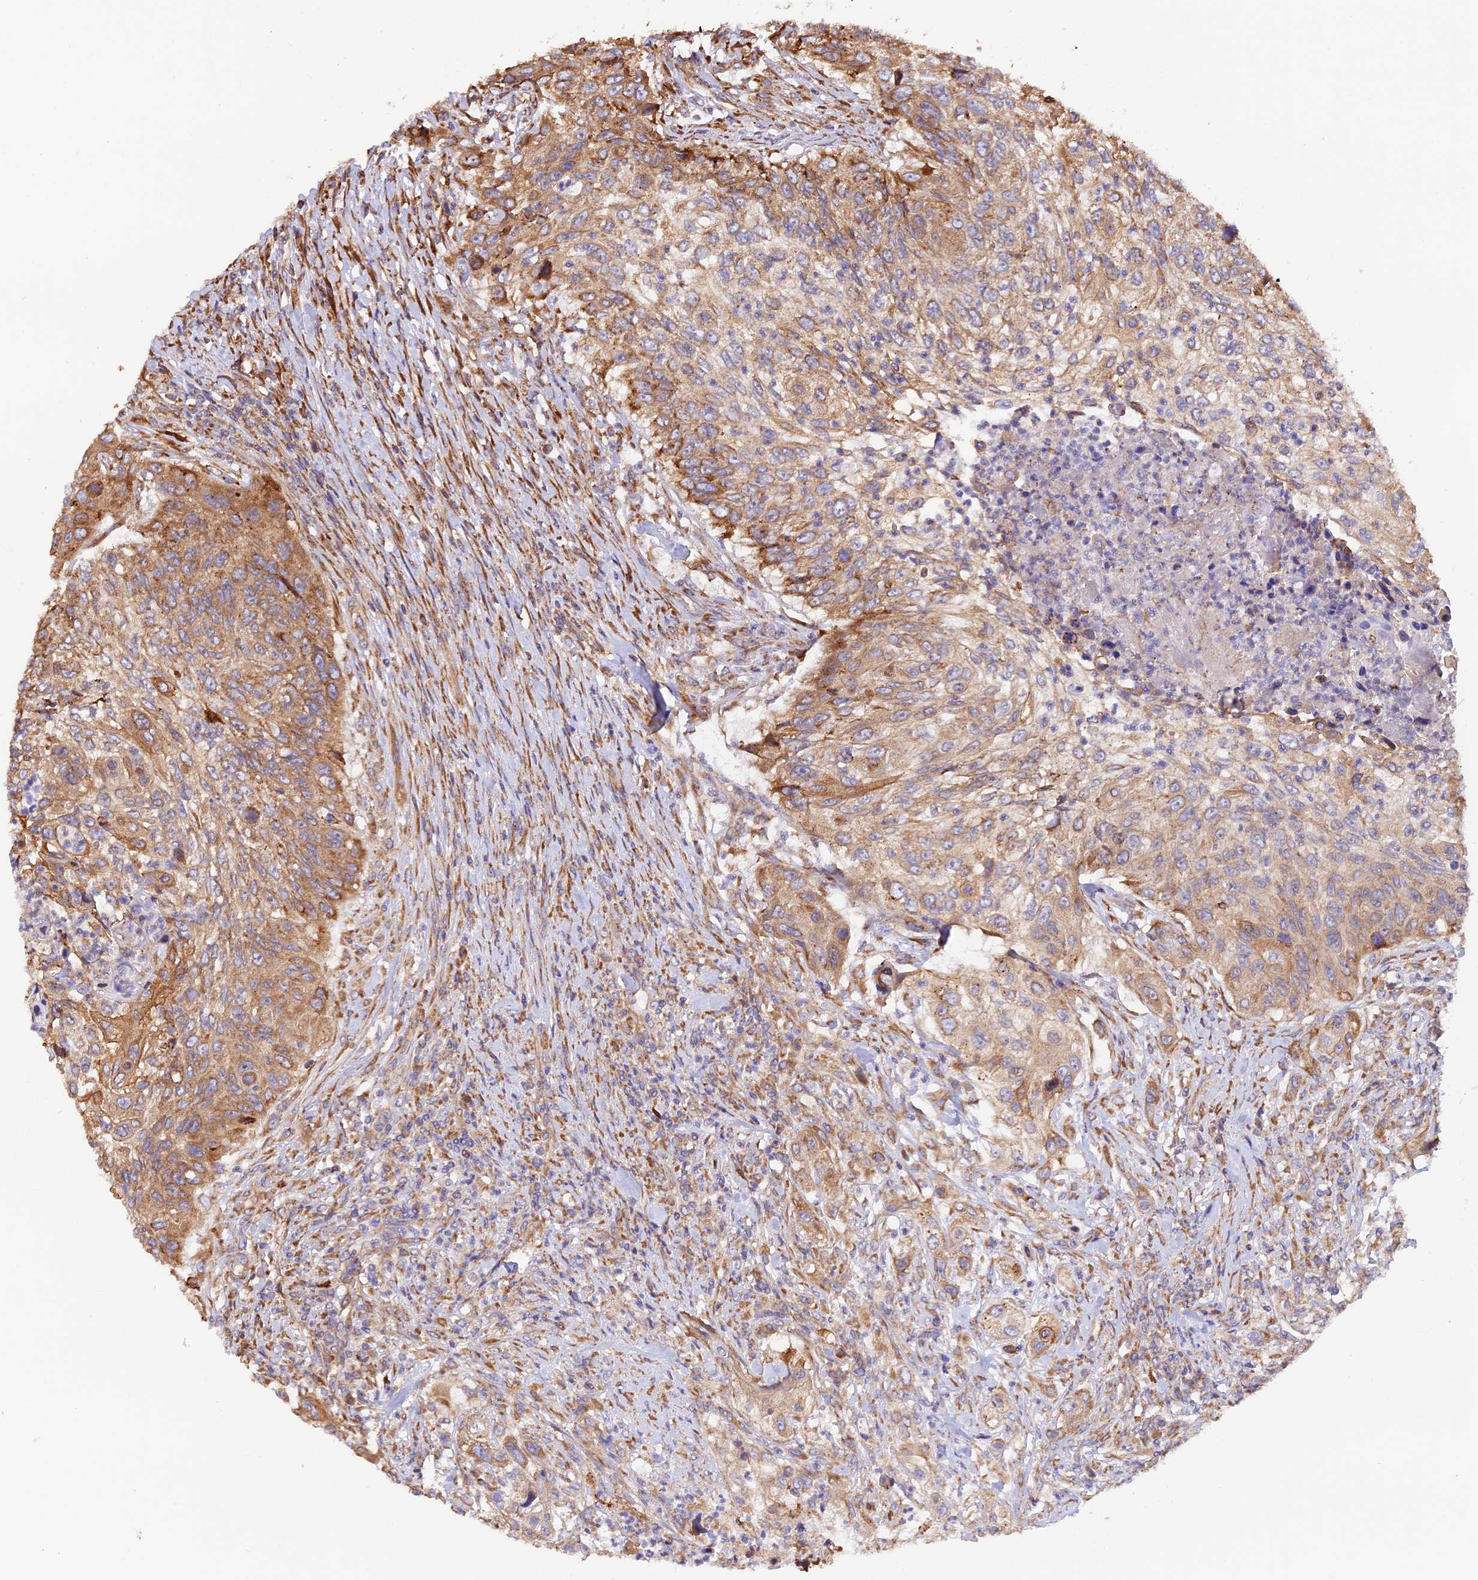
{"staining": {"intensity": "moderate", "quantity": ">75%", "location": "cytoplasmic/membranous"}, "tissue": "urothelial cancer", "cell_type": "Tumor cells", "image_type": "cancer", "snomed": [{"axis": "morphology", "description": "Urothelial carcinoma, High grade"}, {"axis": "topography", "description": "Urinary bladder"}], "caption": "Immunohistochemical staining of human urothelial carcinoma (high-grade) displays medium levels of moderate cytoplasmic/membranous protein positivity in about >75% of tumor cells. (brown staining indicates protein expression, while blue staining denotes nuclei).", "gene": "RPL5", "patient": {"sex": "female", "age": 60}}